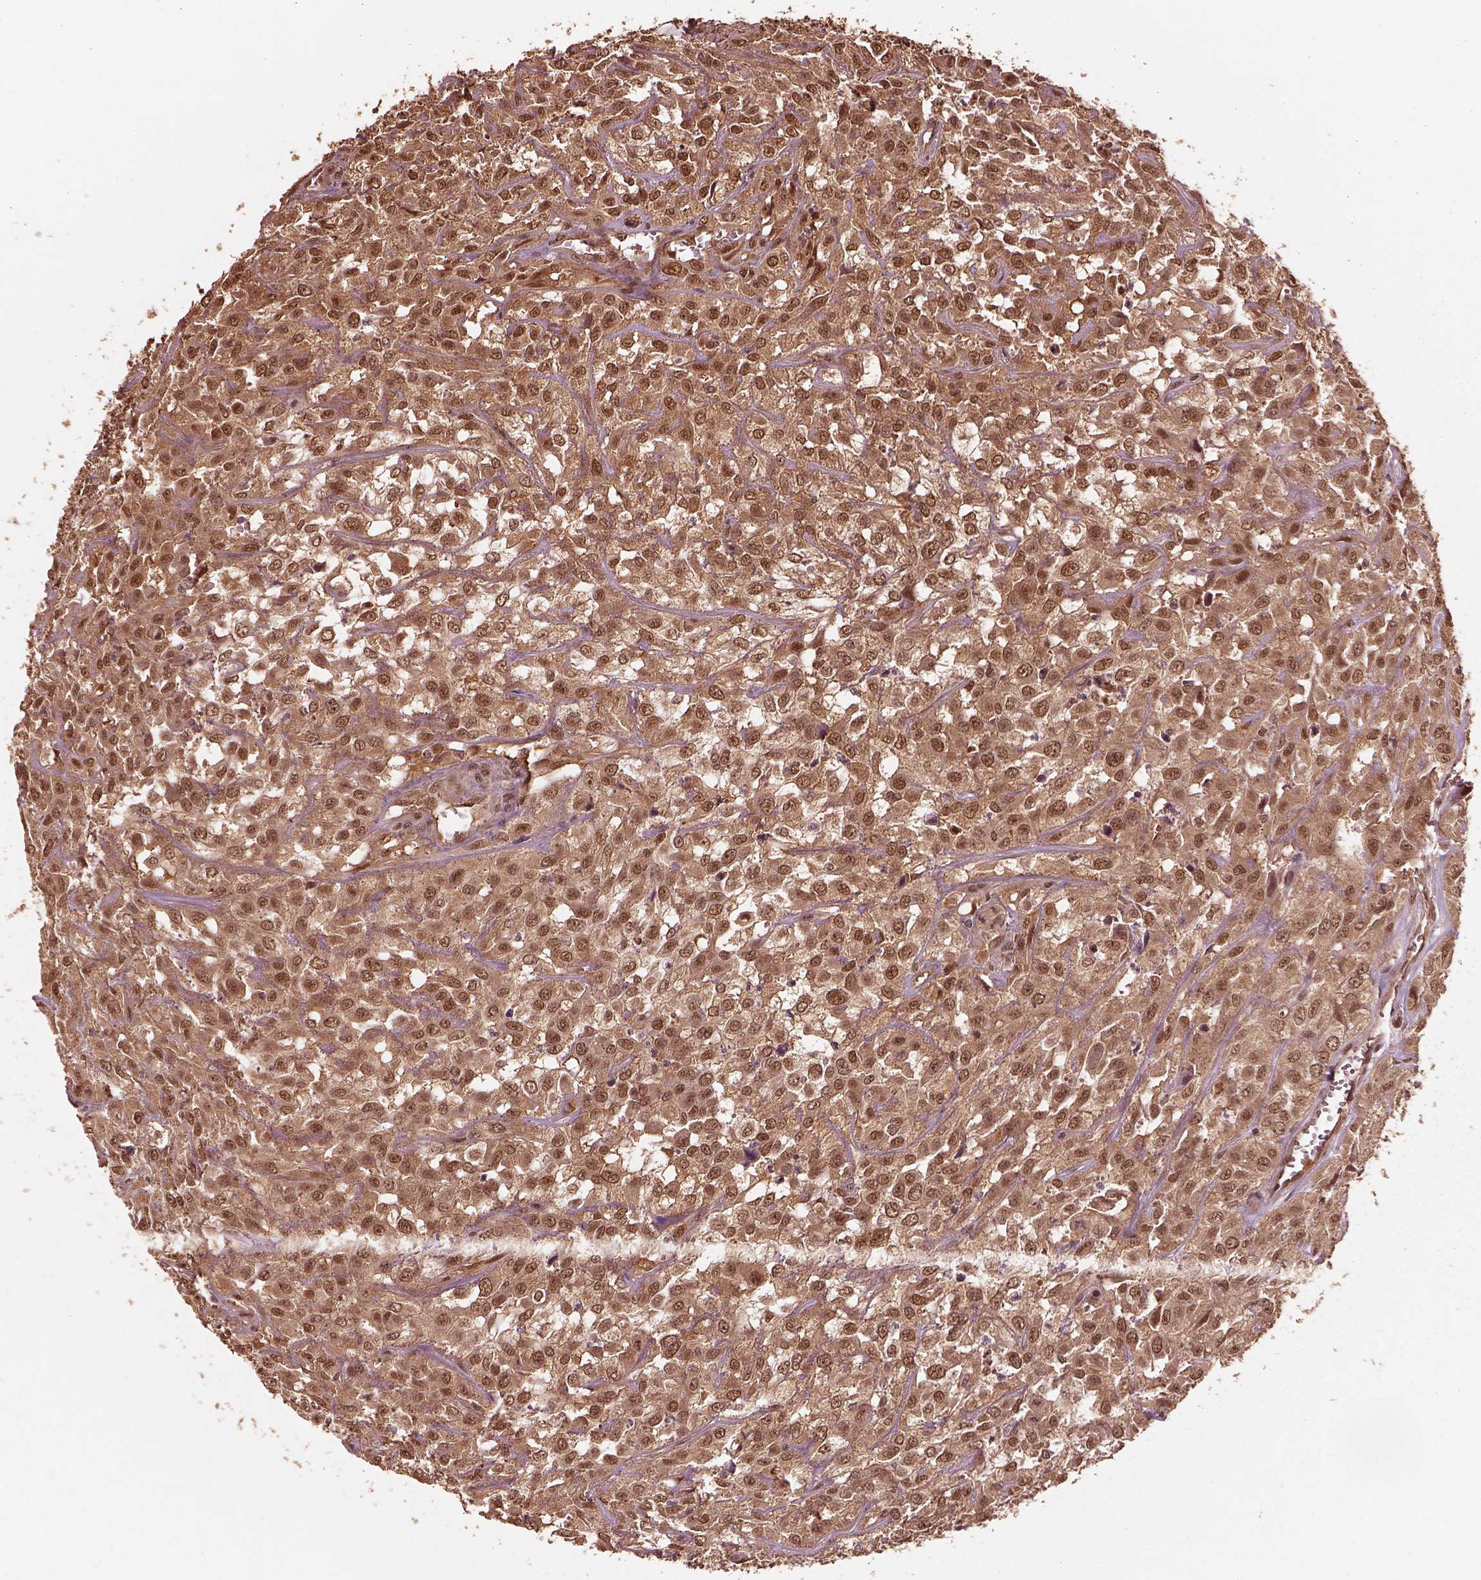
{"staining": {"intensity": "moderate", "quantity": ">75%", "location": "cytoplasmic/membranous,nuclear"}, "tissue": "urothelial cancer", "cell_type": "Tumor cells", "image_type": "cancer", "snomed": [{"axis": "morphology", "description": "Urothelial carcinoma, High grade"}, {"axis": "topography", "description": "Urinary bladder"}], "caption": "High-grade urothelial carcinoma tissue exhibits moderate cytoplasmic/membranous and nuclear positivity in about >75% of tumor cells", "gene": "PSMC5", "patient": {"sex": "male", "age": 67}}